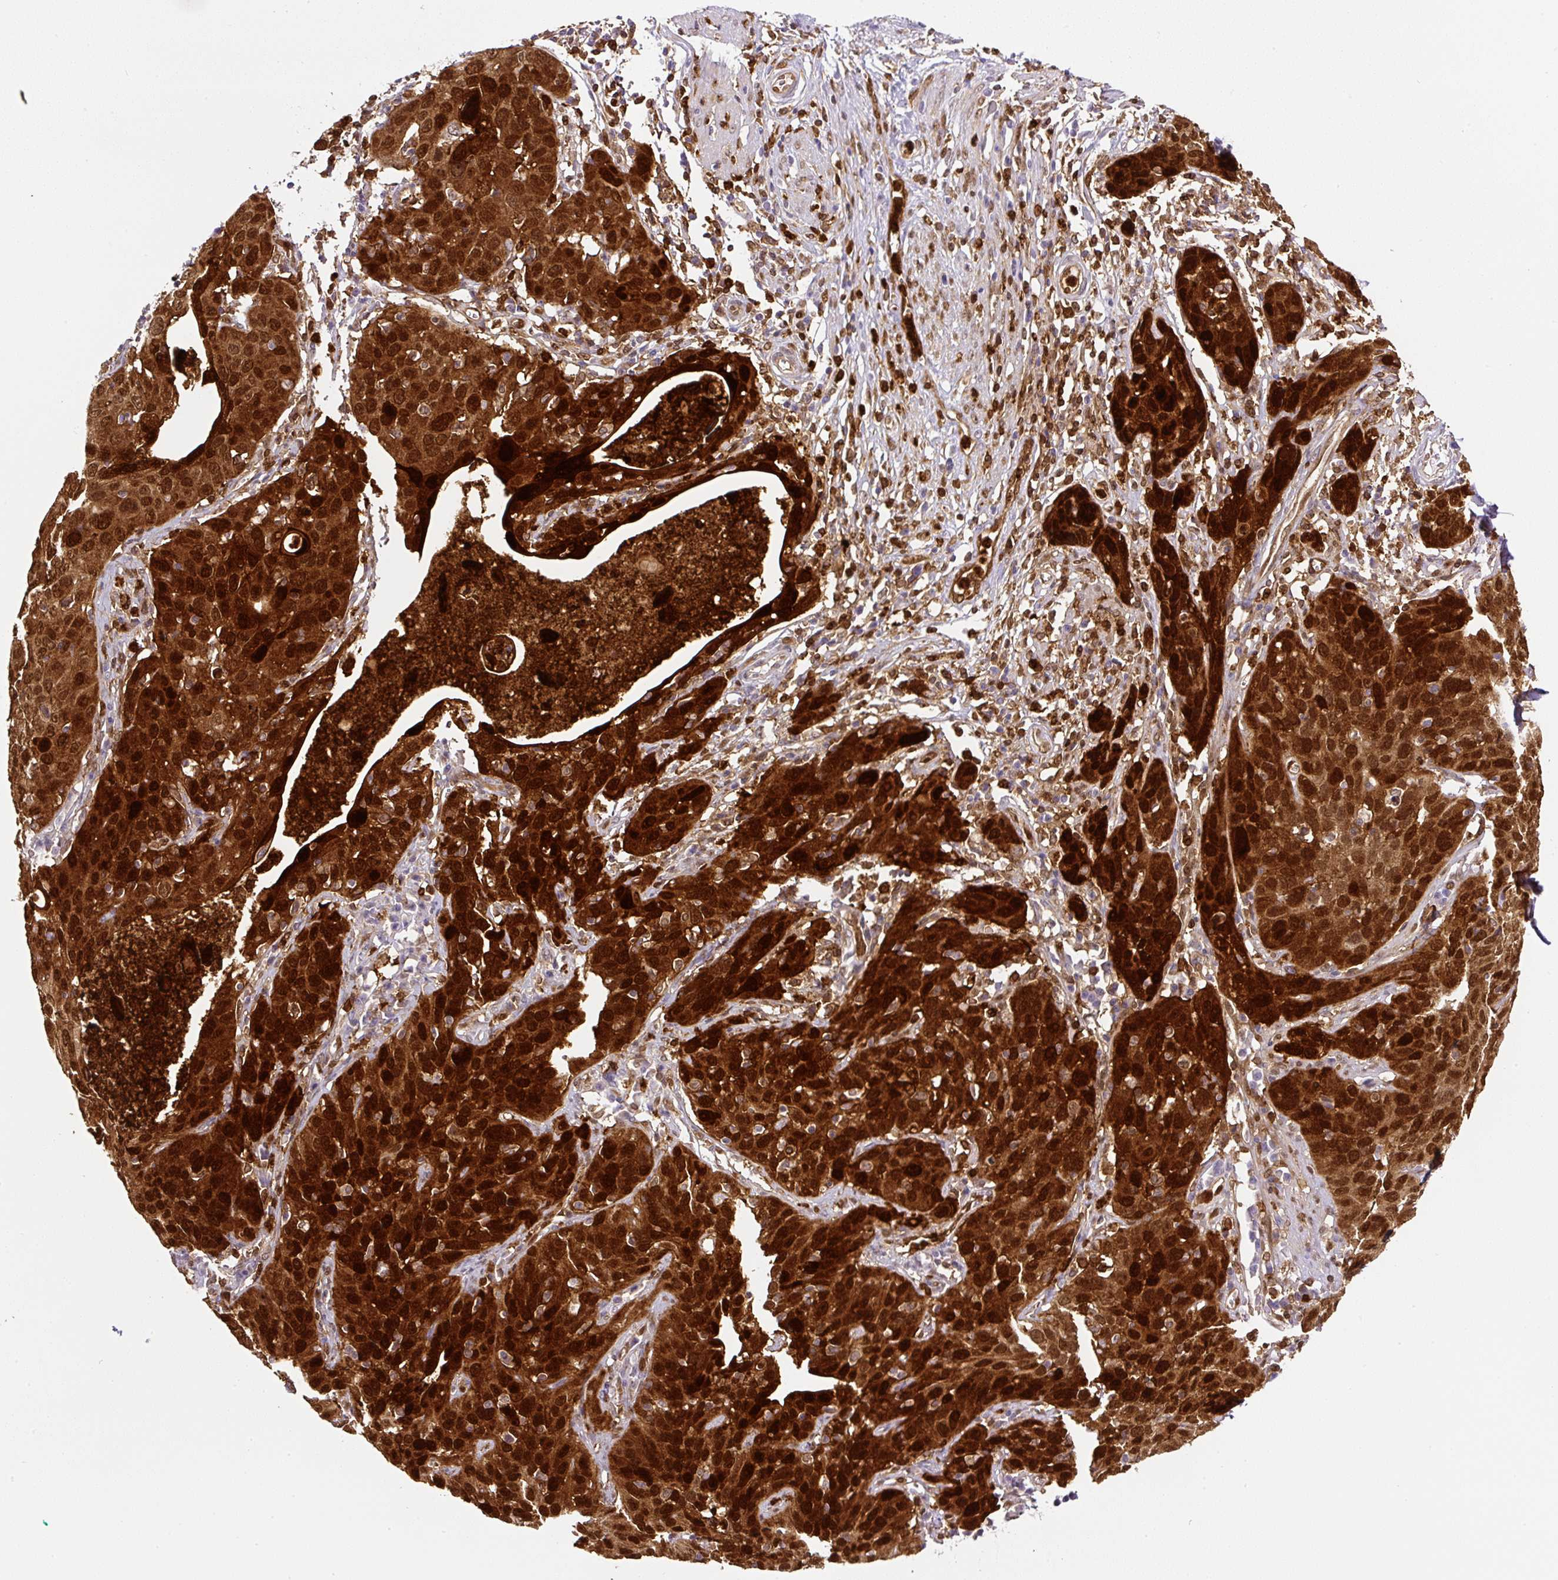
{"staining": {"intensity": "strong", "quantity": ">75%", "location": "cytoplasmic/membranous,nuclear"}, "tissue": "cervical cancer", "cell_type": "Tumor cells", "image_type": "cancer", "snomed": [{"axis": "morphology", "description": "Squamous cell carcinoma, NOS"}, {"axis": "topography", "description": "Cervix"}], "caption": "Cervical cancer (squamous cell carcinoma) stained for a protein displays strong cytoplasmic/membranous and nuclear positivity in tumor cells.", "gene": "ANXA1", "patient": {"sex": "female", "age": 36}}